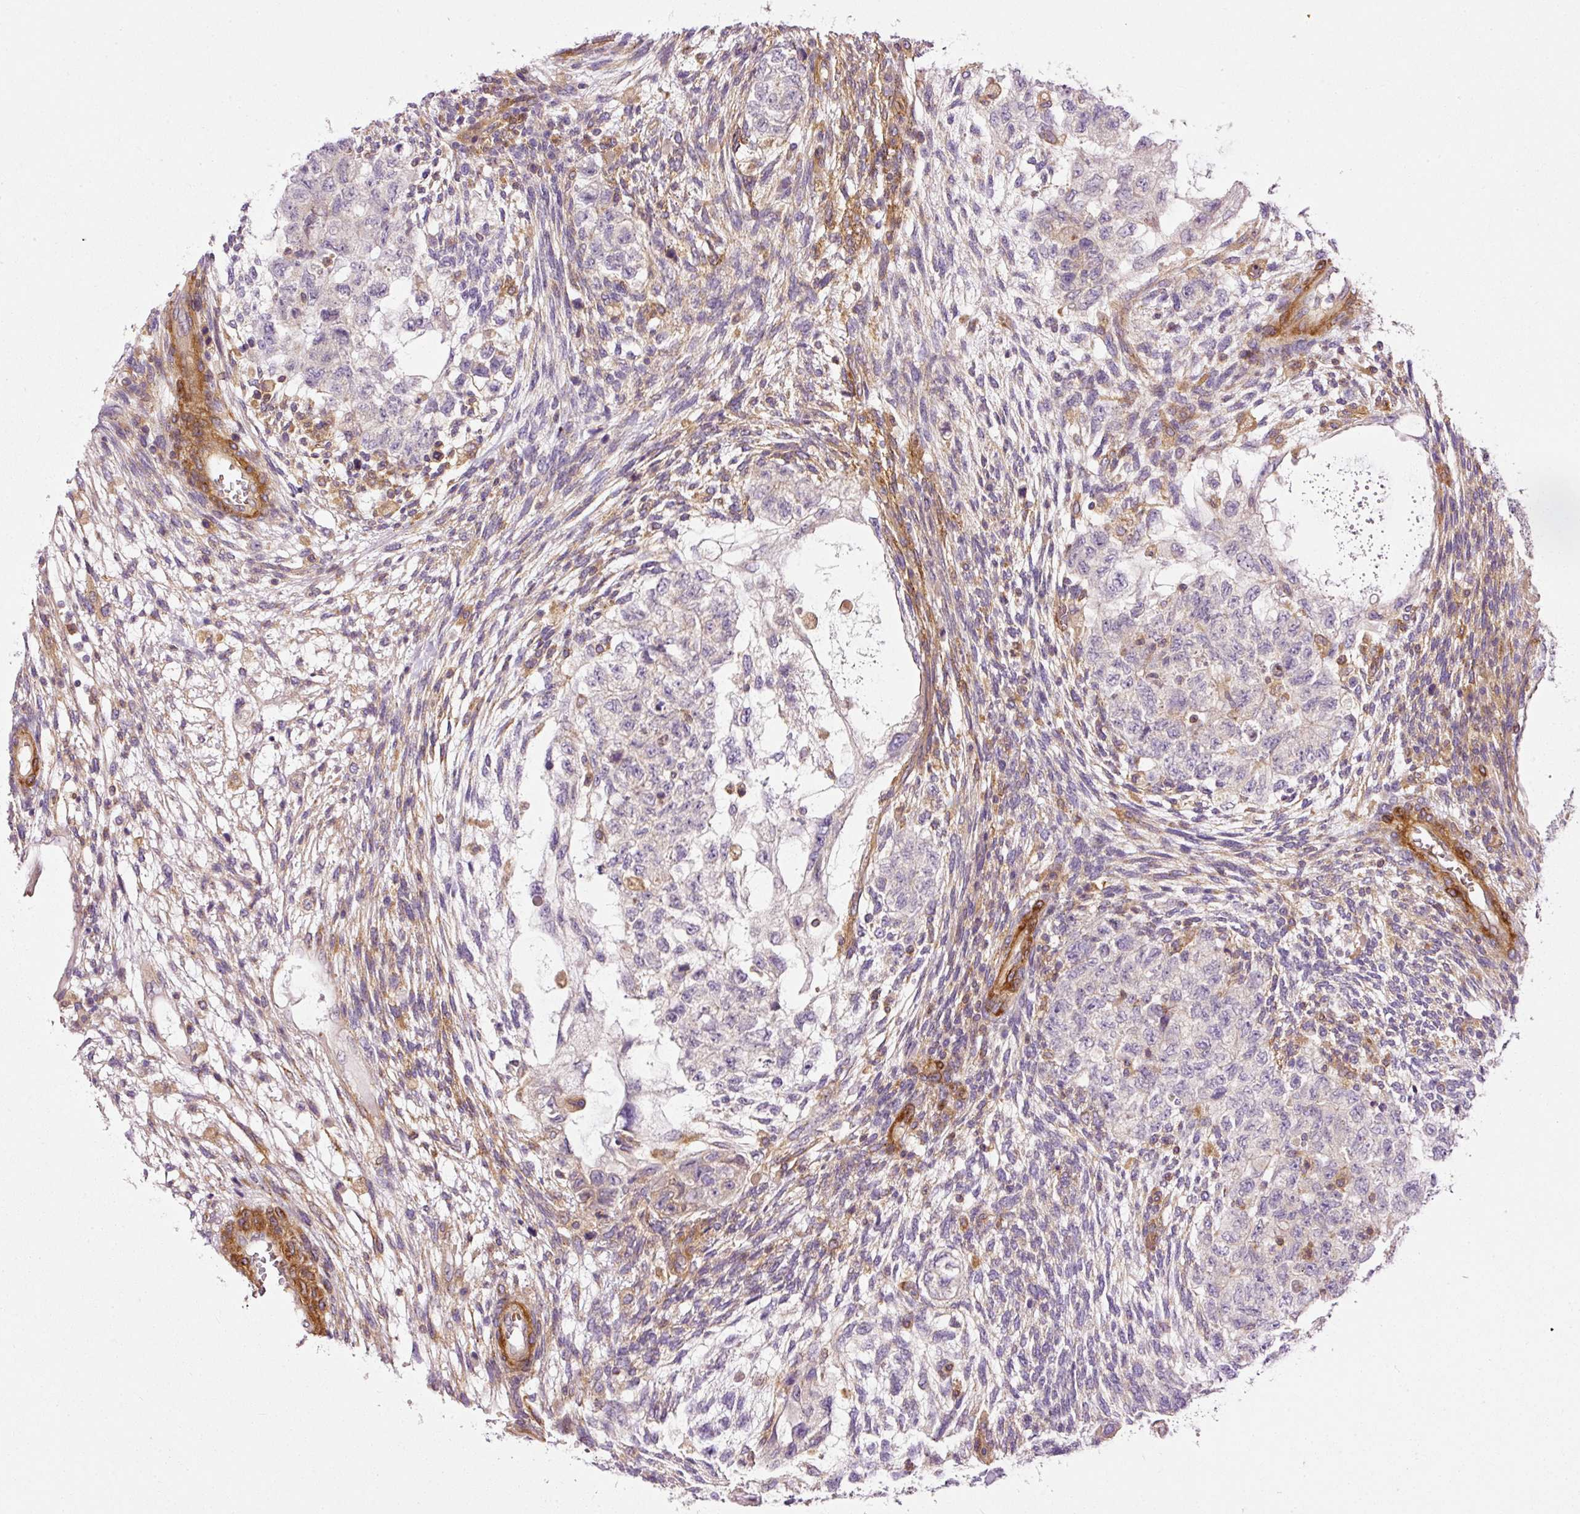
{"staining": {"intensity": "negative", "quantity": "none", "location": "none"}, "tissue": "testis cancer", "cell_type": "Tumor cells", "image_type": "cancer", "snomed": [{"axis": "morphology", "description": "Normal tissue, NOS"}, {"axis": "morphology", "description": "Carcinoma, Embryonal, NOS"}, {"axis": "topography", "description": "Testis"}], "caption": "Tumor cells are negative for protein expression in human embryonal carcinoma (testis).", "gene": "TBC1D2B", "patient": {"sex": "male", "age": 36}}